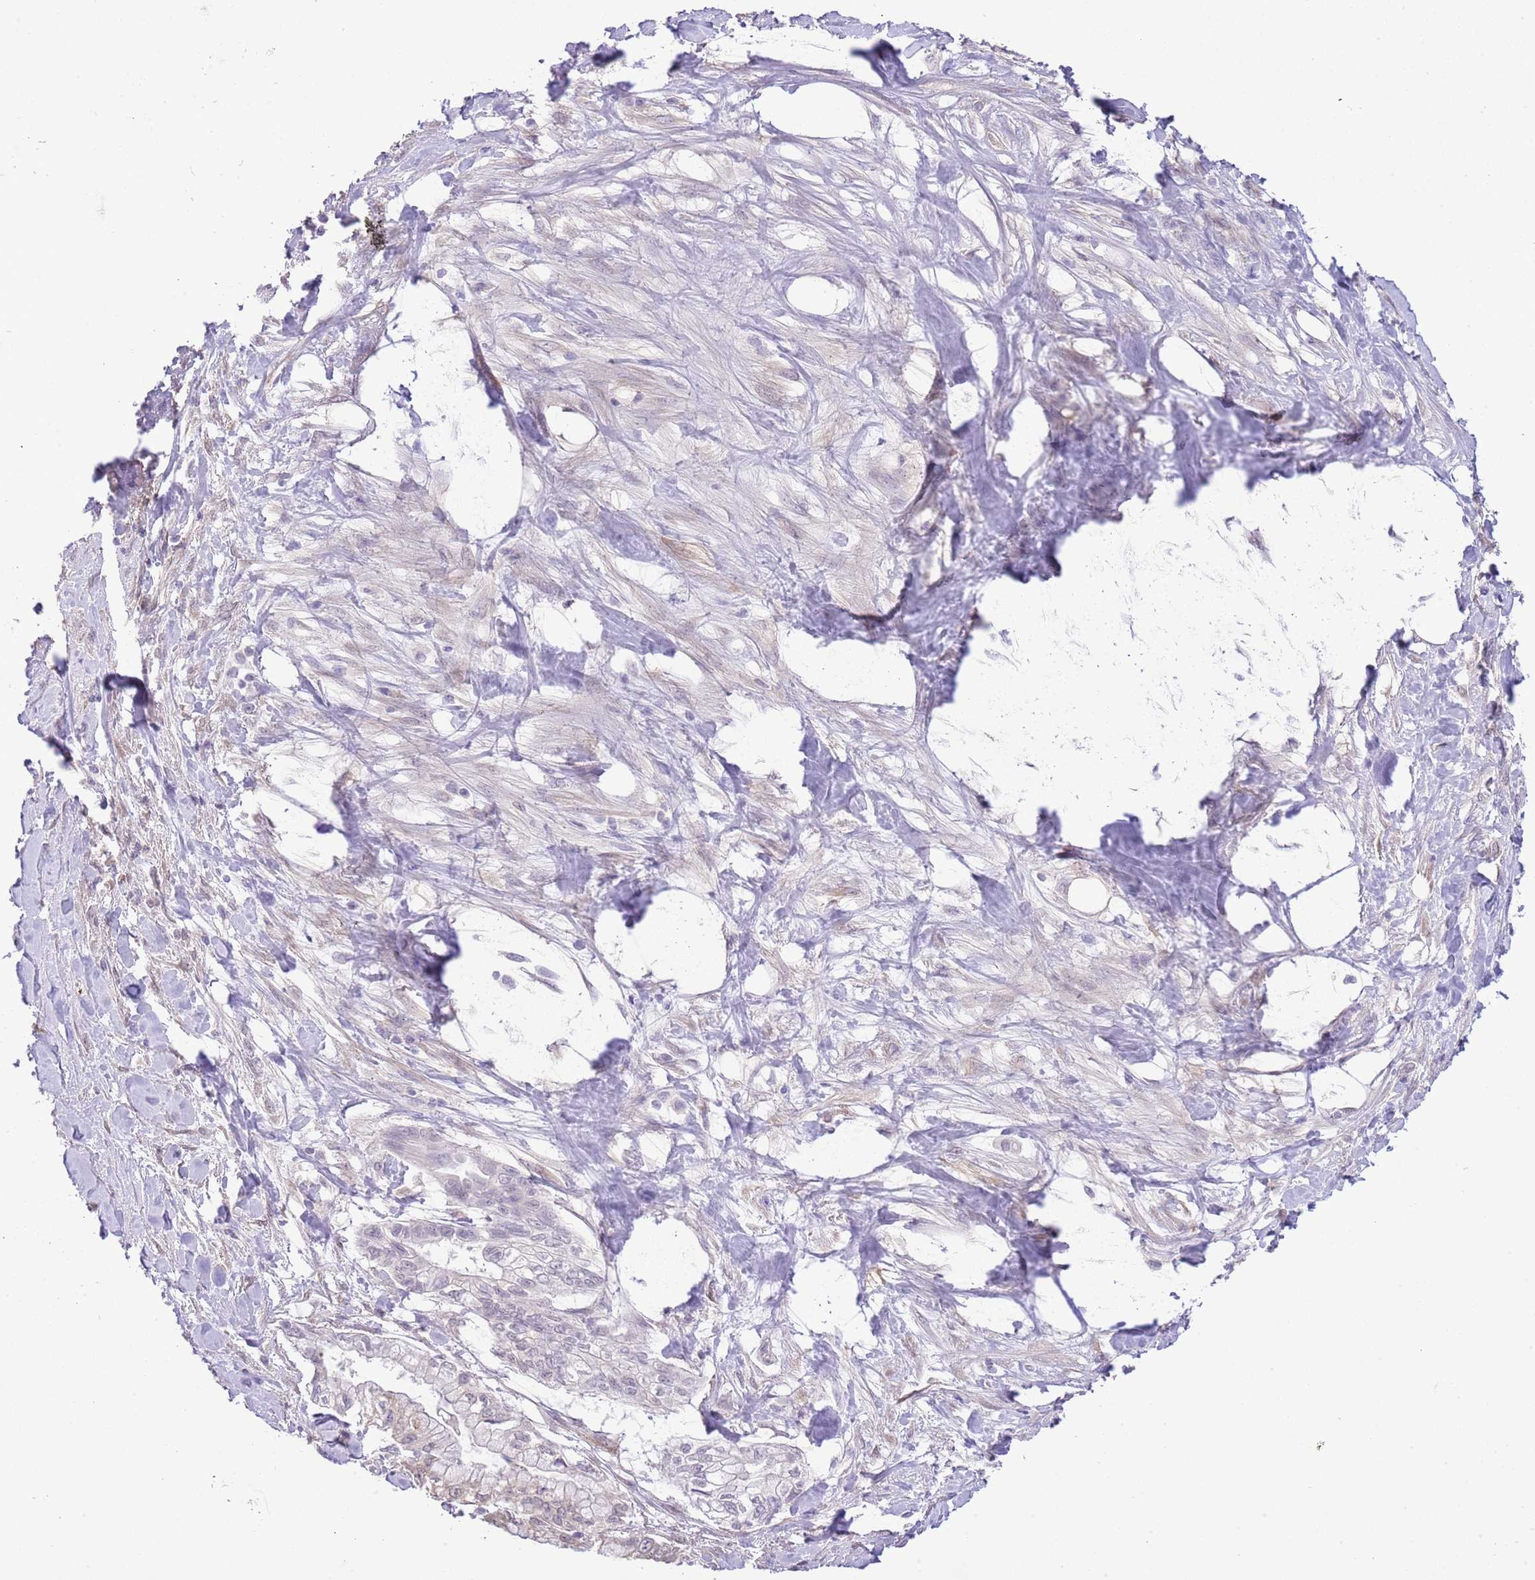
{"staining": {"intensity": "weak", "quantity": "25%-75%", "location": "cytoplasmic/membranous"}, "tissue": "pancreatic cancer", "cell_type": "Tumor cells", "image_type": "cancer", "snomed": [{"axis": "morphology", "description": "Adenocarcinoma, NOS"}, {"axis": "topography", "description": "Pancreas"}], "caption": "Protein analysis of pancreatic adenocarcinoma tissue displays weak cytoplasmic/membranous positivity in about 25%-75% of tumor cells.", "gene": "MIDN", "patient": {"sex": "male", "age": 48}}